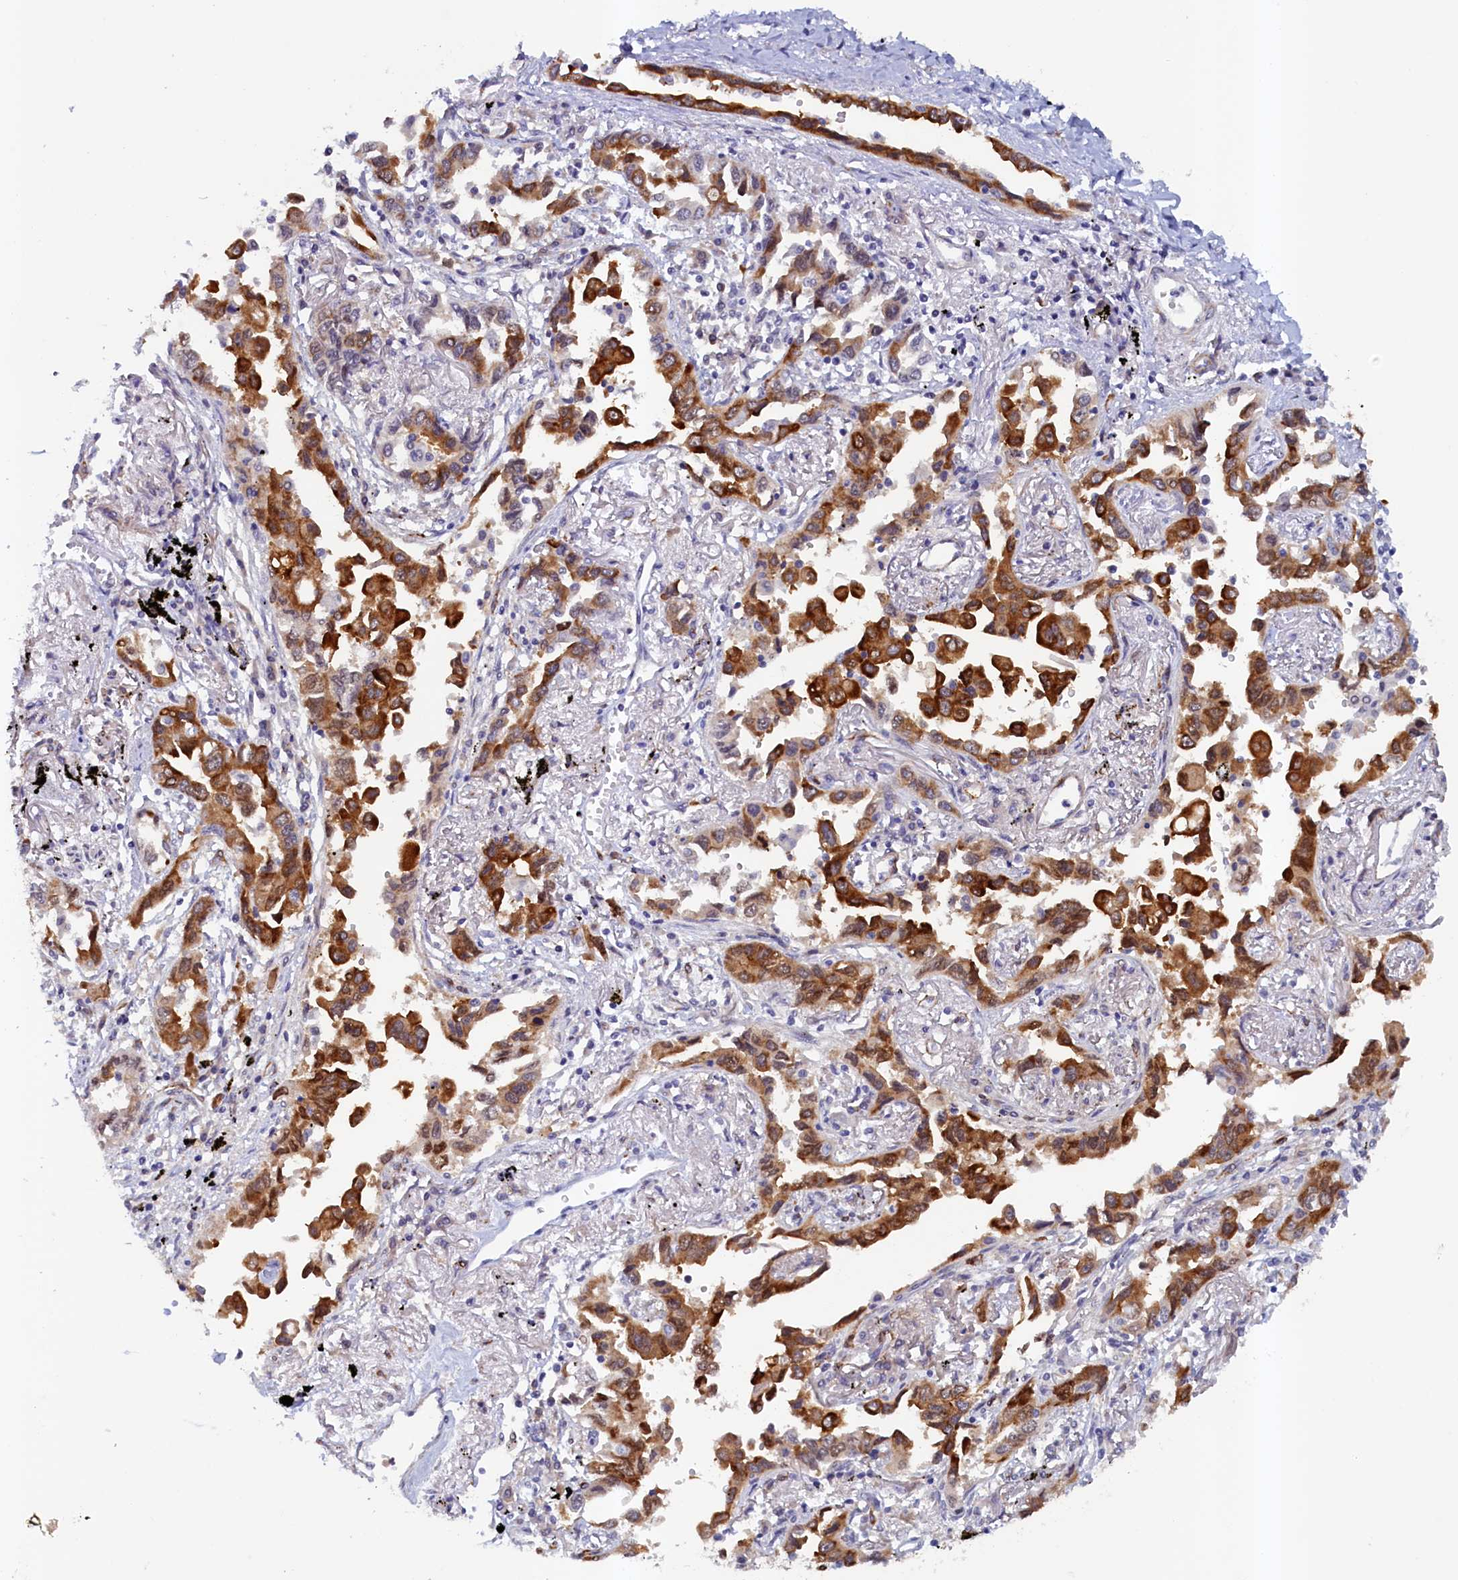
{"staining": {"intensity": "strong", "quantity": ">75%", "location": "cytoplasmic/membranous"}, "tissue": "lung cancer", "cell_type": "Tumor cells", "image_type": "cancer", "snomed": [{"axis": "morphology", "description": "Adenocarcinoma, NOS"}, {"axis": "topography", "description": "Lung"}], "caption": "A high amount of strong cytoplasmic/membranous positivity is seen in about >75% of tumor cells in lung adenocarcinoma tissue. (Brightfield microscopy of DAB IHC at high magnification).", "gene": "PACSIN3", "patient": {"sex": "male", "age": 67}}